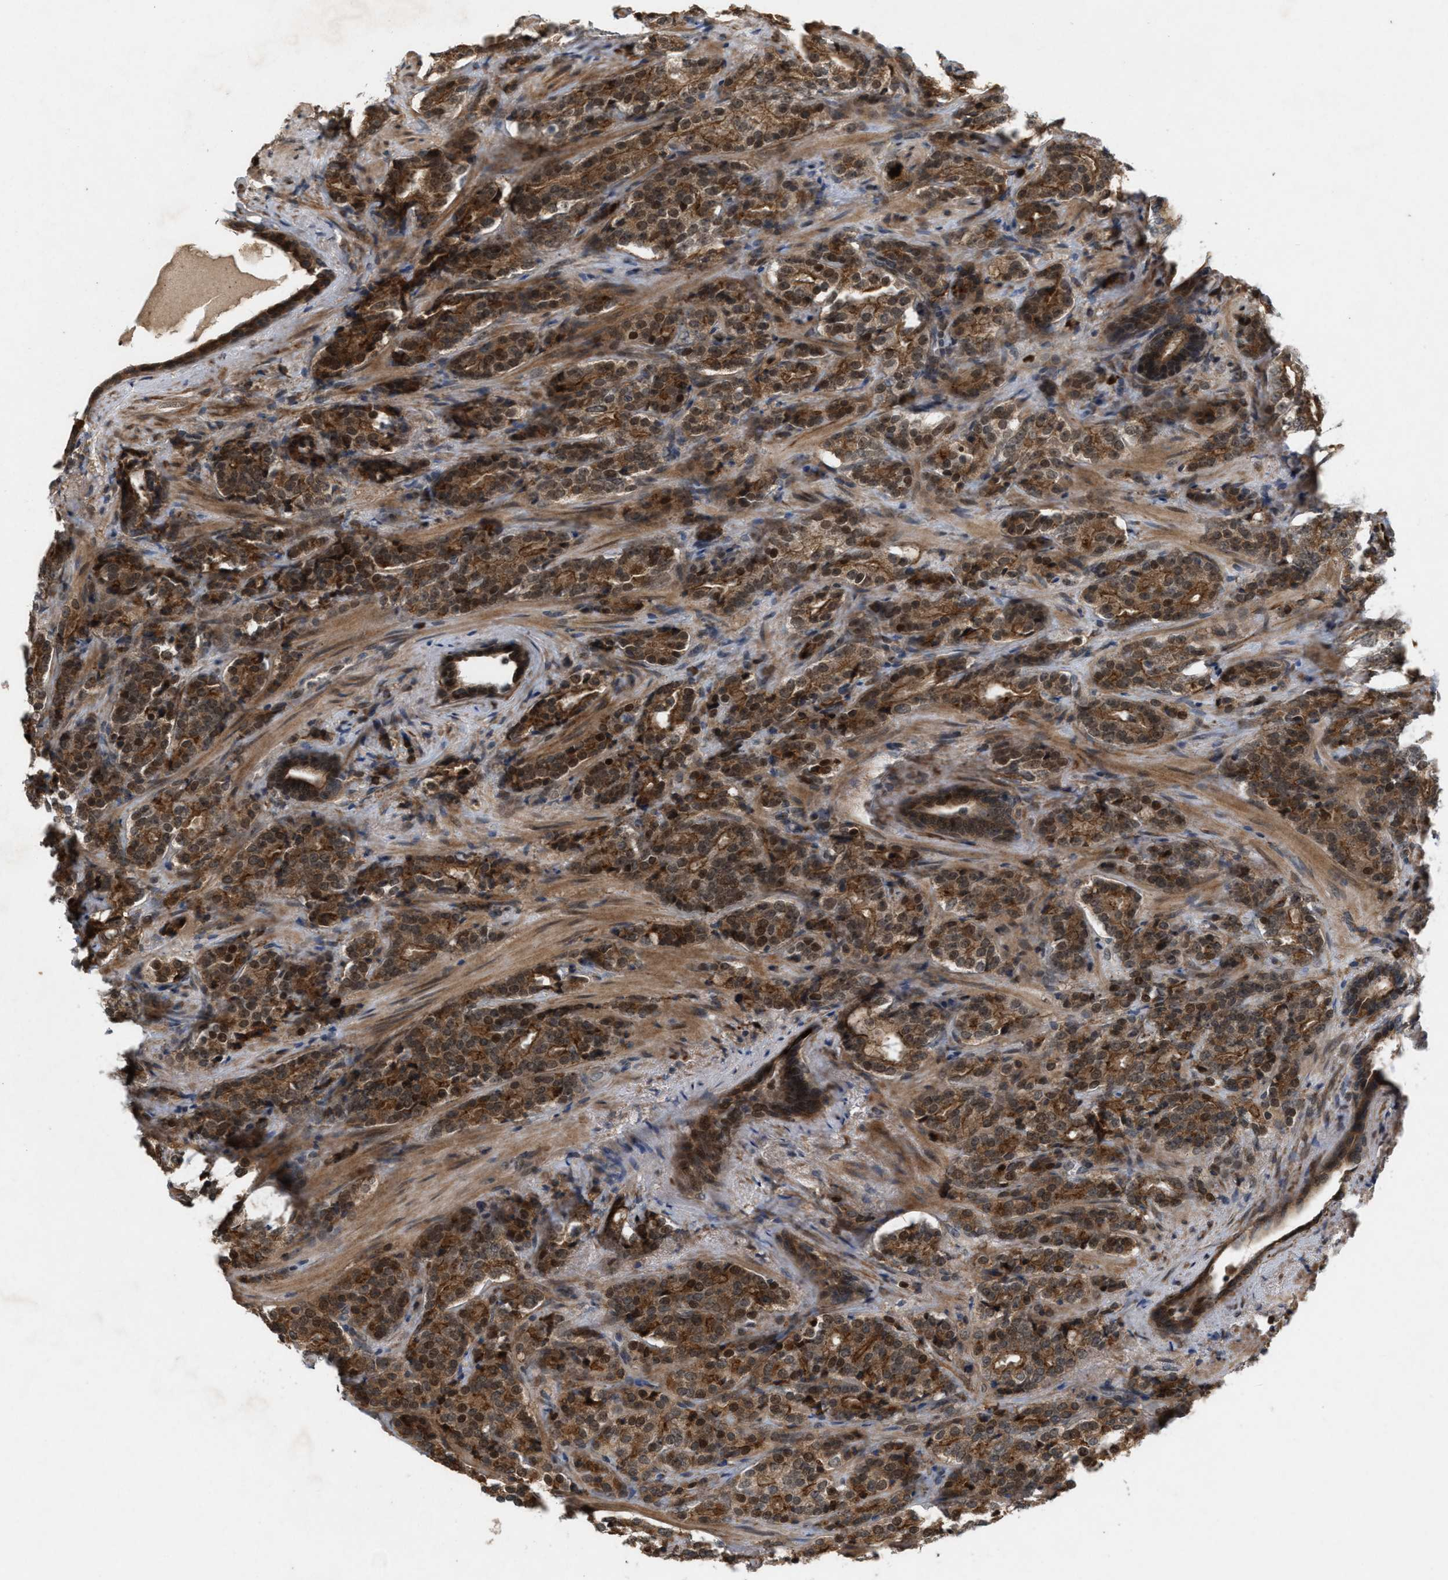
{"staining": {"intensity": "strong", "quantity": ">75%", "location": "cytoplasmic/membranous,nuclear"}, "tissue": "prostate cancer", "cell_type": "Tumor cells", "image_type": "cancer", "snomed": [{"axis": "morphology", "description": "Adenocarcinoma, High grade"}, {"axis": "topography", "description": "Prostate"}], "caption": "The histopathology image demonstrates immunohistochemical staining of prostate cancer. There is strong cytoplasmic/membranous and nuclear positivity is seen in approximately >75% of tumor cells.", "gene": "MFSD6", "patient": {"sex": "male", "age": 71}}